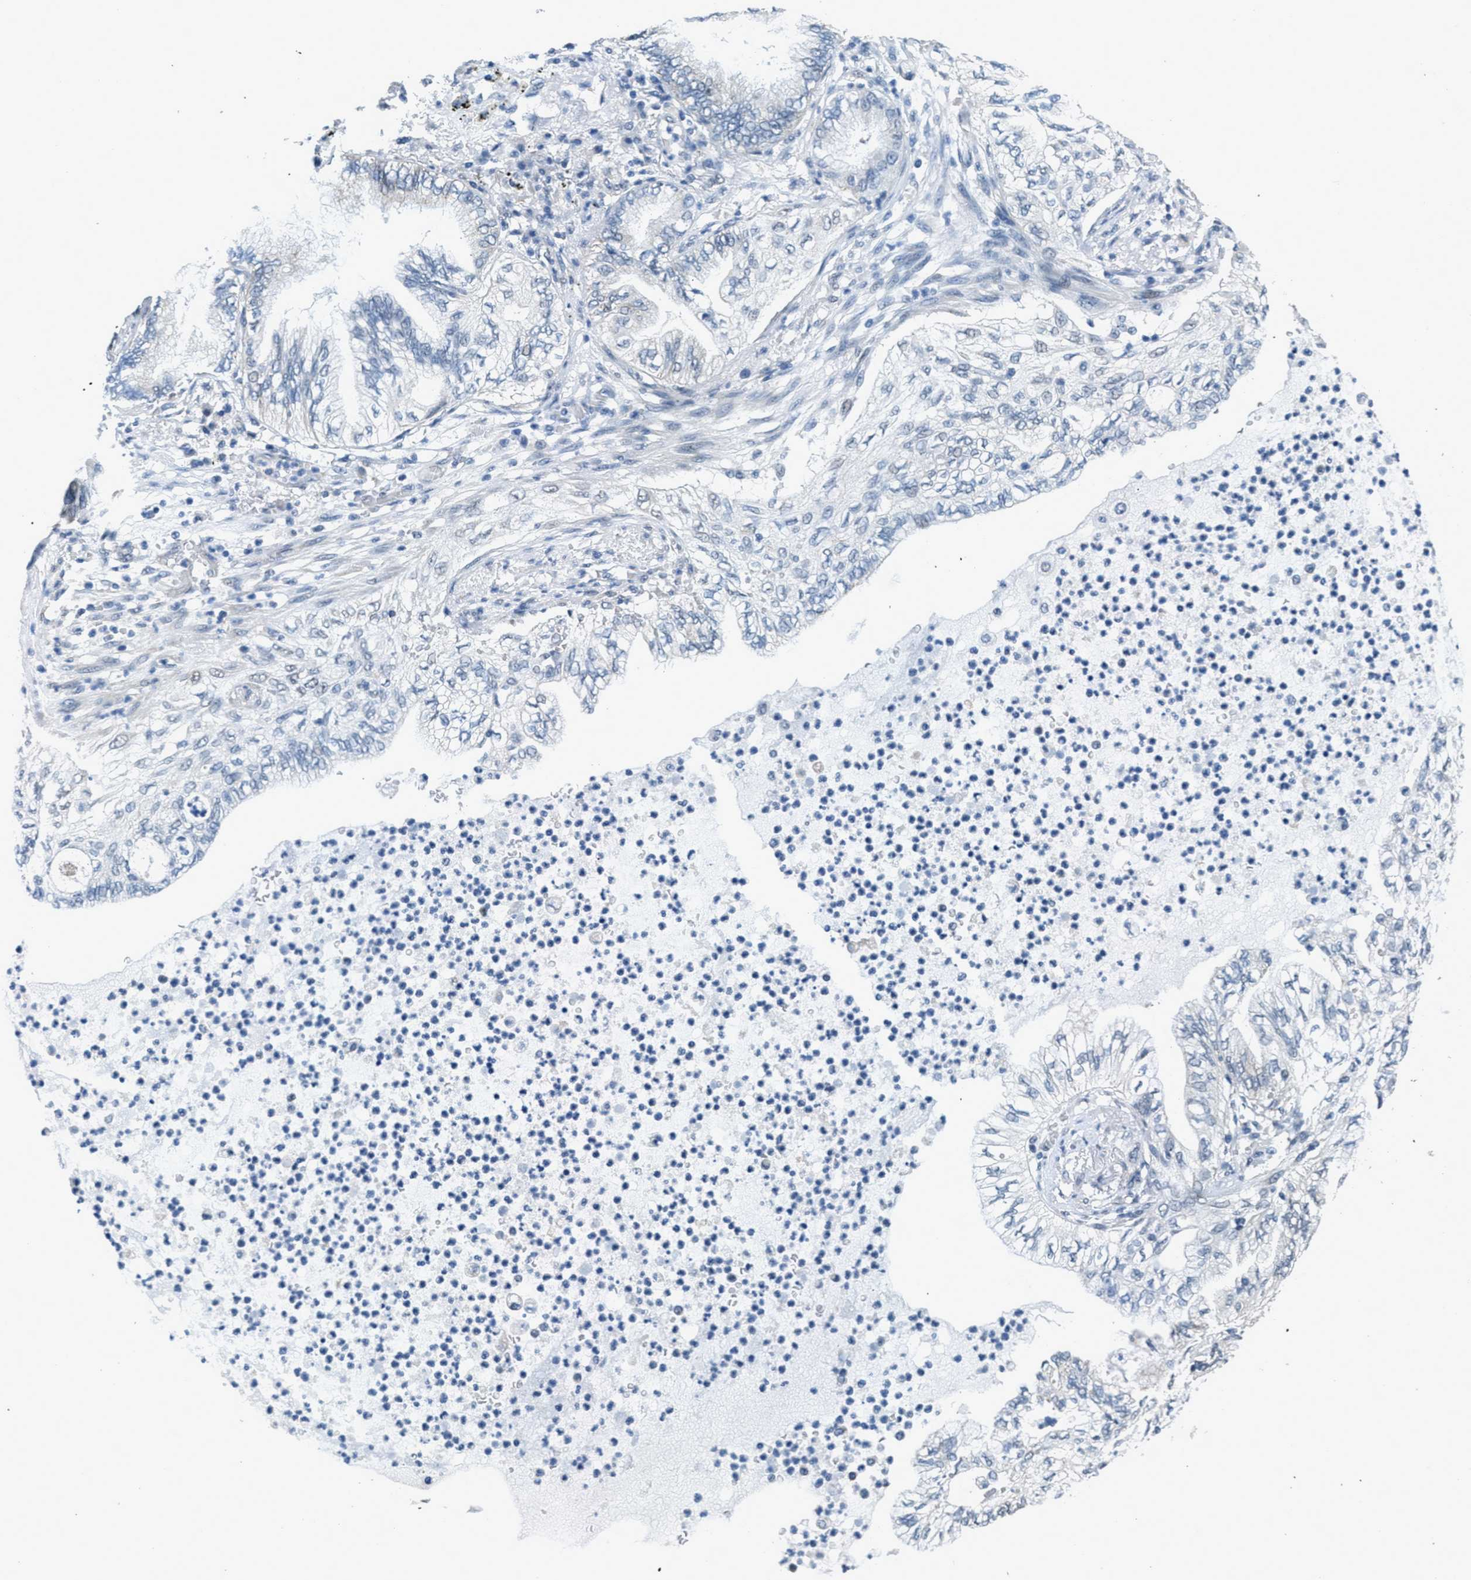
{"staining": {"intensity": "negative", "quantity": "none", "location": "none"}, "tissue": "lung cancer", "cell_type": "Tumor cells", "image_type": "cancer", "snomed": [{"axis": "morphology", "description": "Normal tissue, NOS"}, {"axis": "morphology", "description": "Adenocarcinoma, NOS"}, {"axis": "topography", "description": "Bronchus"}, {"axis": "topography", "description": "Lung"}], "caption": "DAB (3,3'-diaminobenzidine) immunohistochemical staining of human lung cancer (adenocarcinoma) reveals no significant staining in tumor cells.", "gene": "TOMM70", "patient": {"sex": "female", "age": 70}}